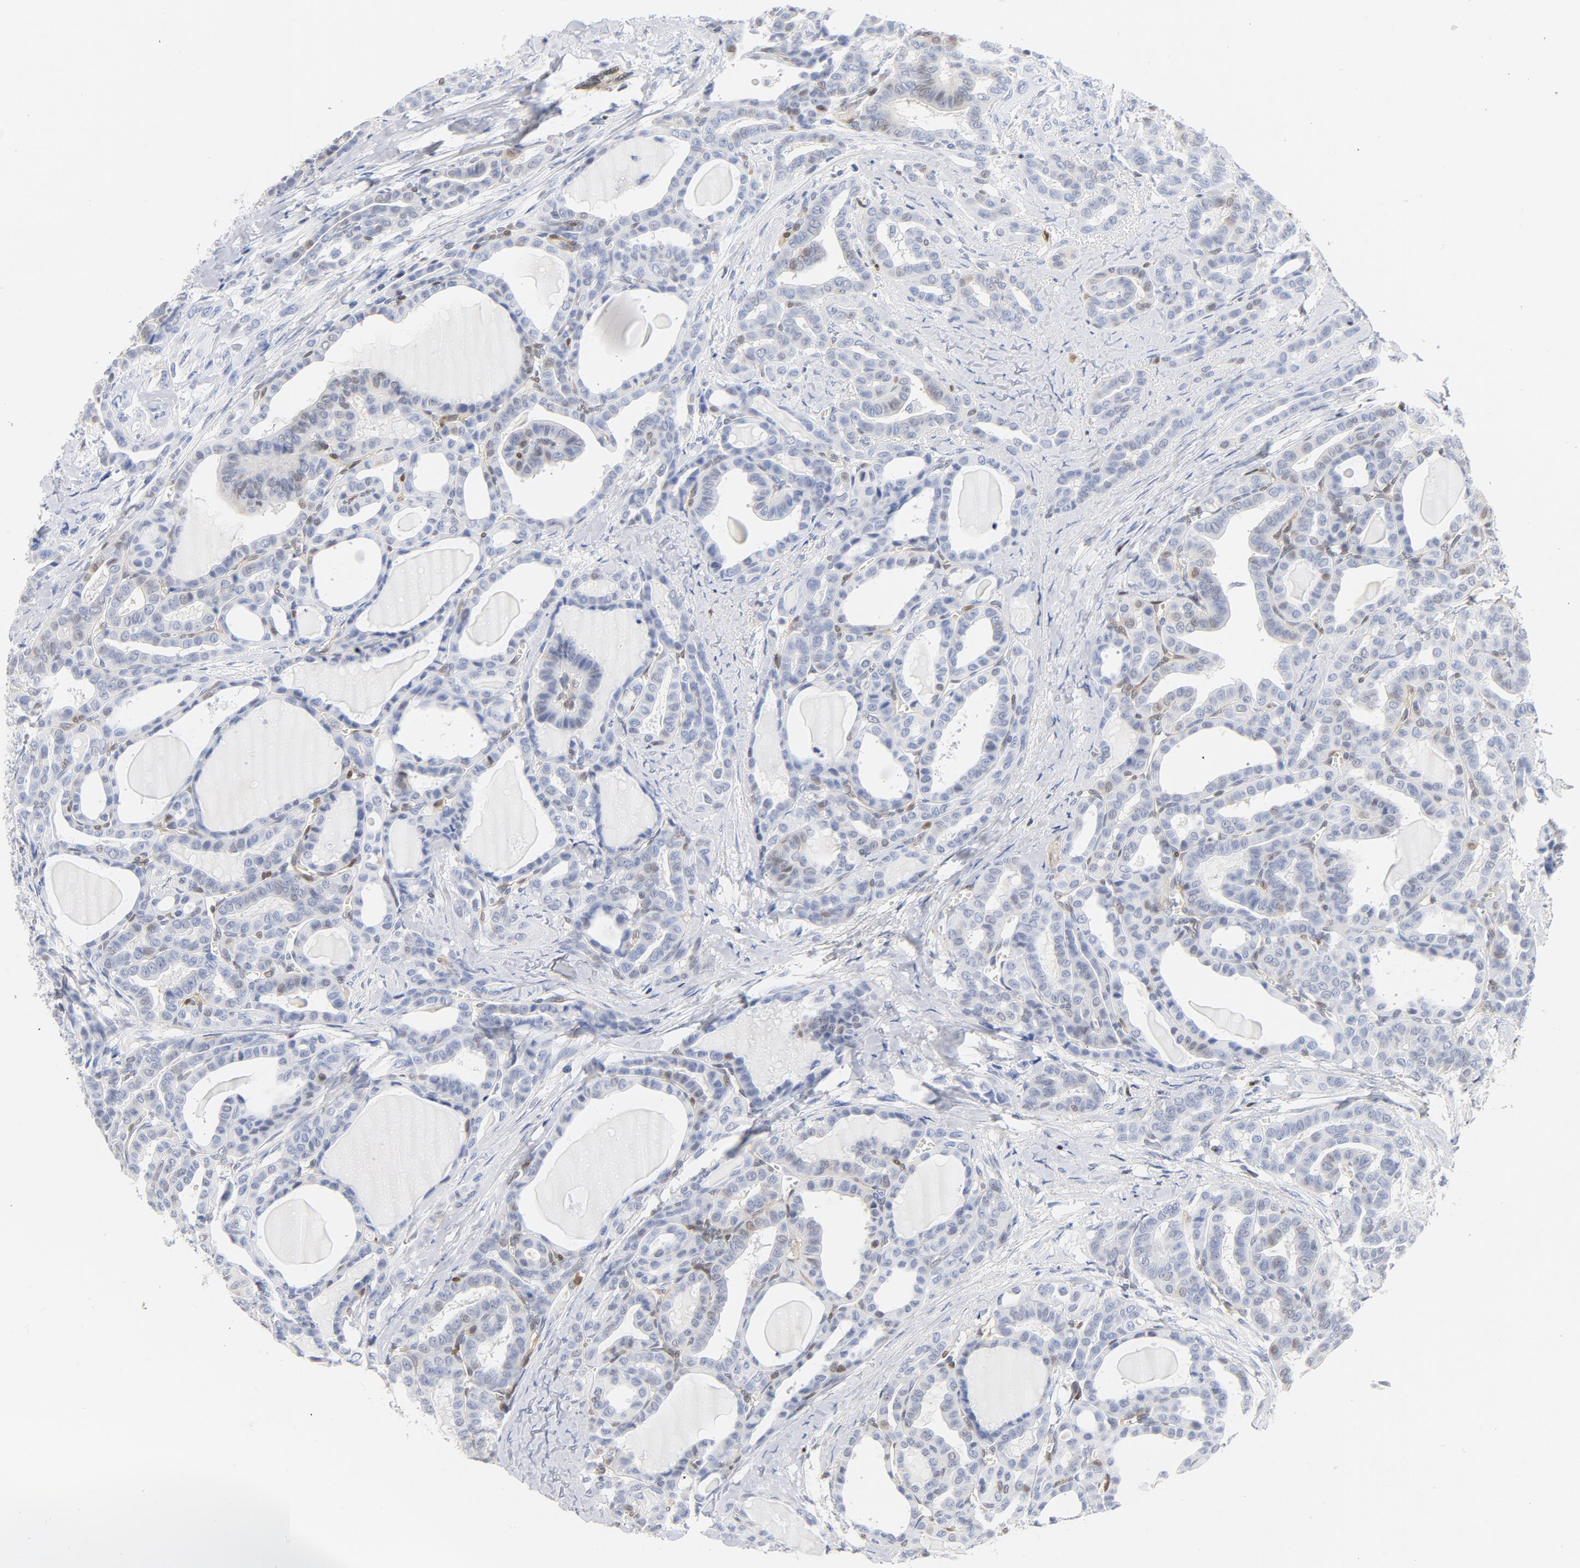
{"staining": {"intensity": "weak", "quantity": "<25%", "location": "nuclear"}, "tissue": "thyroid cancer", "cell_type": "Tumor cells", "image_type": "cancer", "snomed": [{"axis": "morphology", "description": "Carcinoma, NOS"}, {"axis": "topography", "description": "Thyroid gland"}], "caption": "Tumor cells show no significant positivity in carcinoma (thyroid). Brightfield microscopy of immunohistochemistry (IHC) stained with DAB (3,3'-diaminobenzidine) (brown) and hematoxylin (blue), captured at high magnification.", "gene": "CDKN1B", "patient": {"sex": "female", "age": 91}}